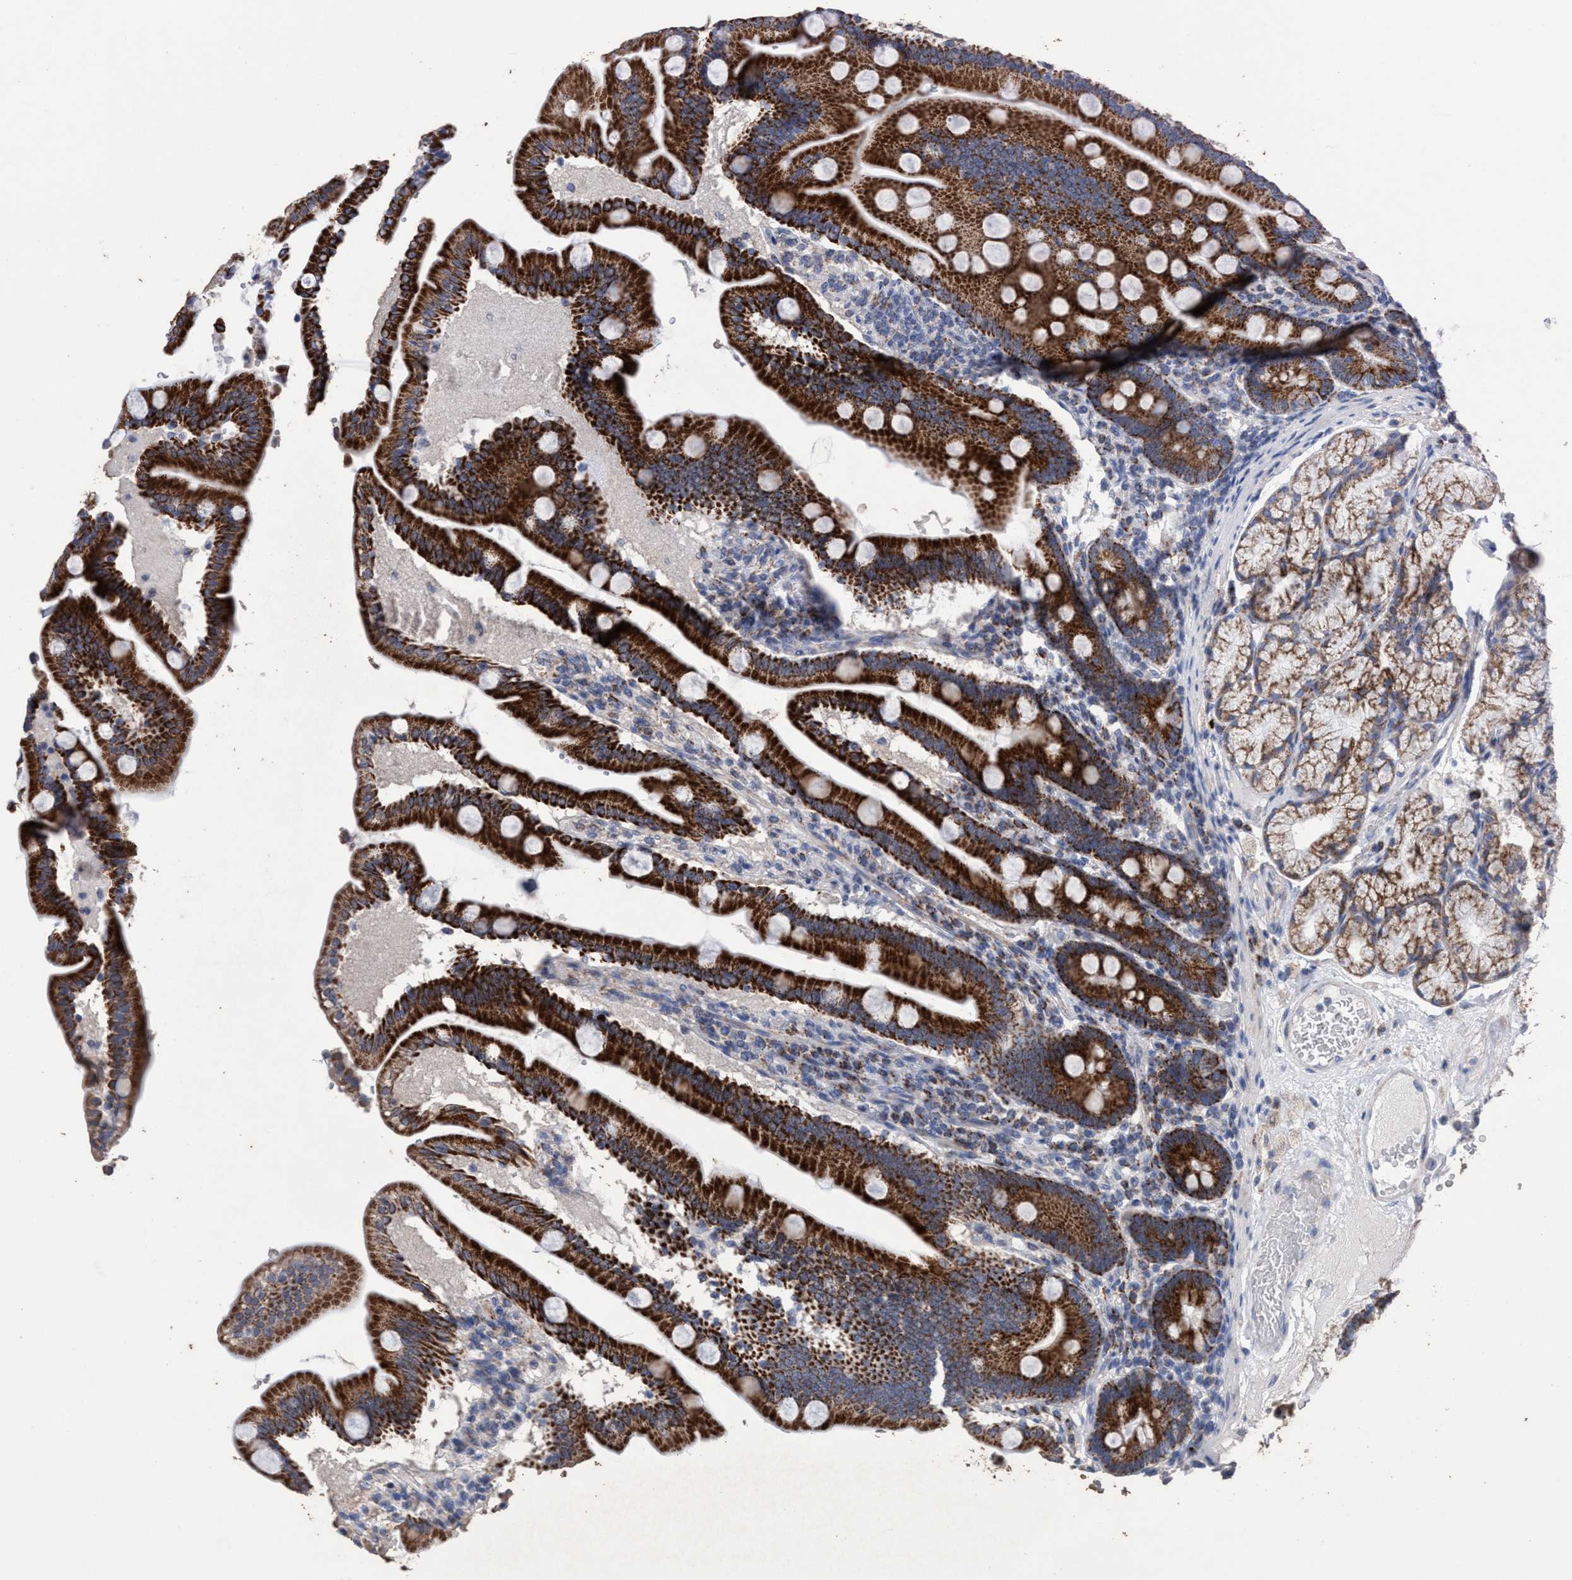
{"staining": {"intensity": "strong", "quantity": ">75%", "location": "cytoplasmic/membranous"}, "tissue": "duodenum", "cell_type": "Glandular cells", "image_type": "normal", "snomed": [{"axis": "morphology", "description": "Normal tissue, NOS"}, {"axis": "topography", "description": "Duodenum"}], "caption": "This photomicrograph displays immunohistochemistry (IHC) staining of benign duodenum, with high strong cytoplasmic/membranous expression in approximately >75% of glandular cells.", "gene": "RSAD1", "patient": {"sex": "male", "age": 54}}